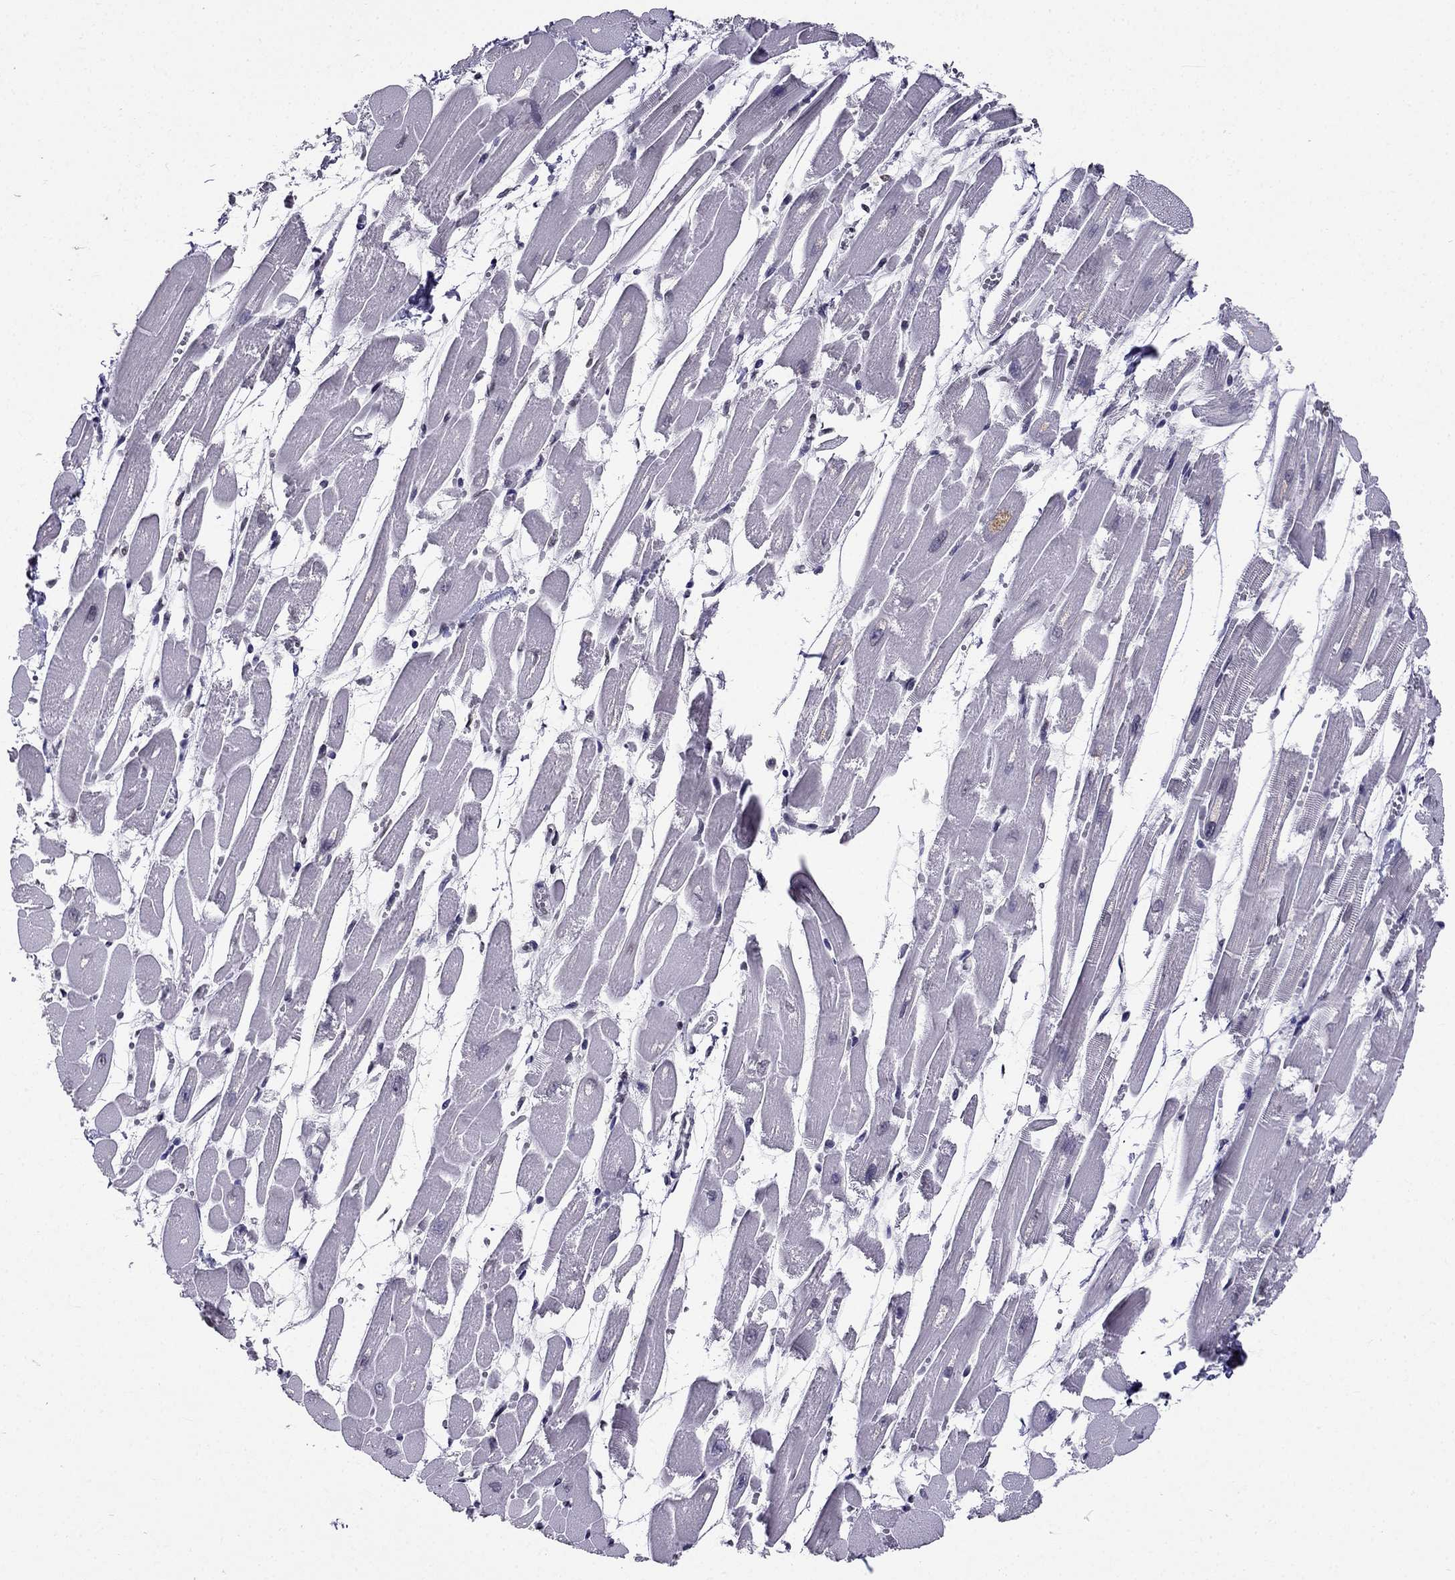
{"staining": {"intensity": "weak", "quantity": "<25%", "location": "nuclear"}, "tissue": "heart muscle", "cell_type": "Cardiomyocytes", "image_type": "normal", "snomed": [{"axis": "morphology", "description": "Normal tissue, NOS"}, {"axis": "topography", "description": "Heart"}], "caption": "Histopathology image shows no protein positivity in cardiomyocytes of unremarkable heart muscle. Nuclei are stained in blue.", "gene": "ZNF420", "patient": {"sex": "female", "age": 52}}